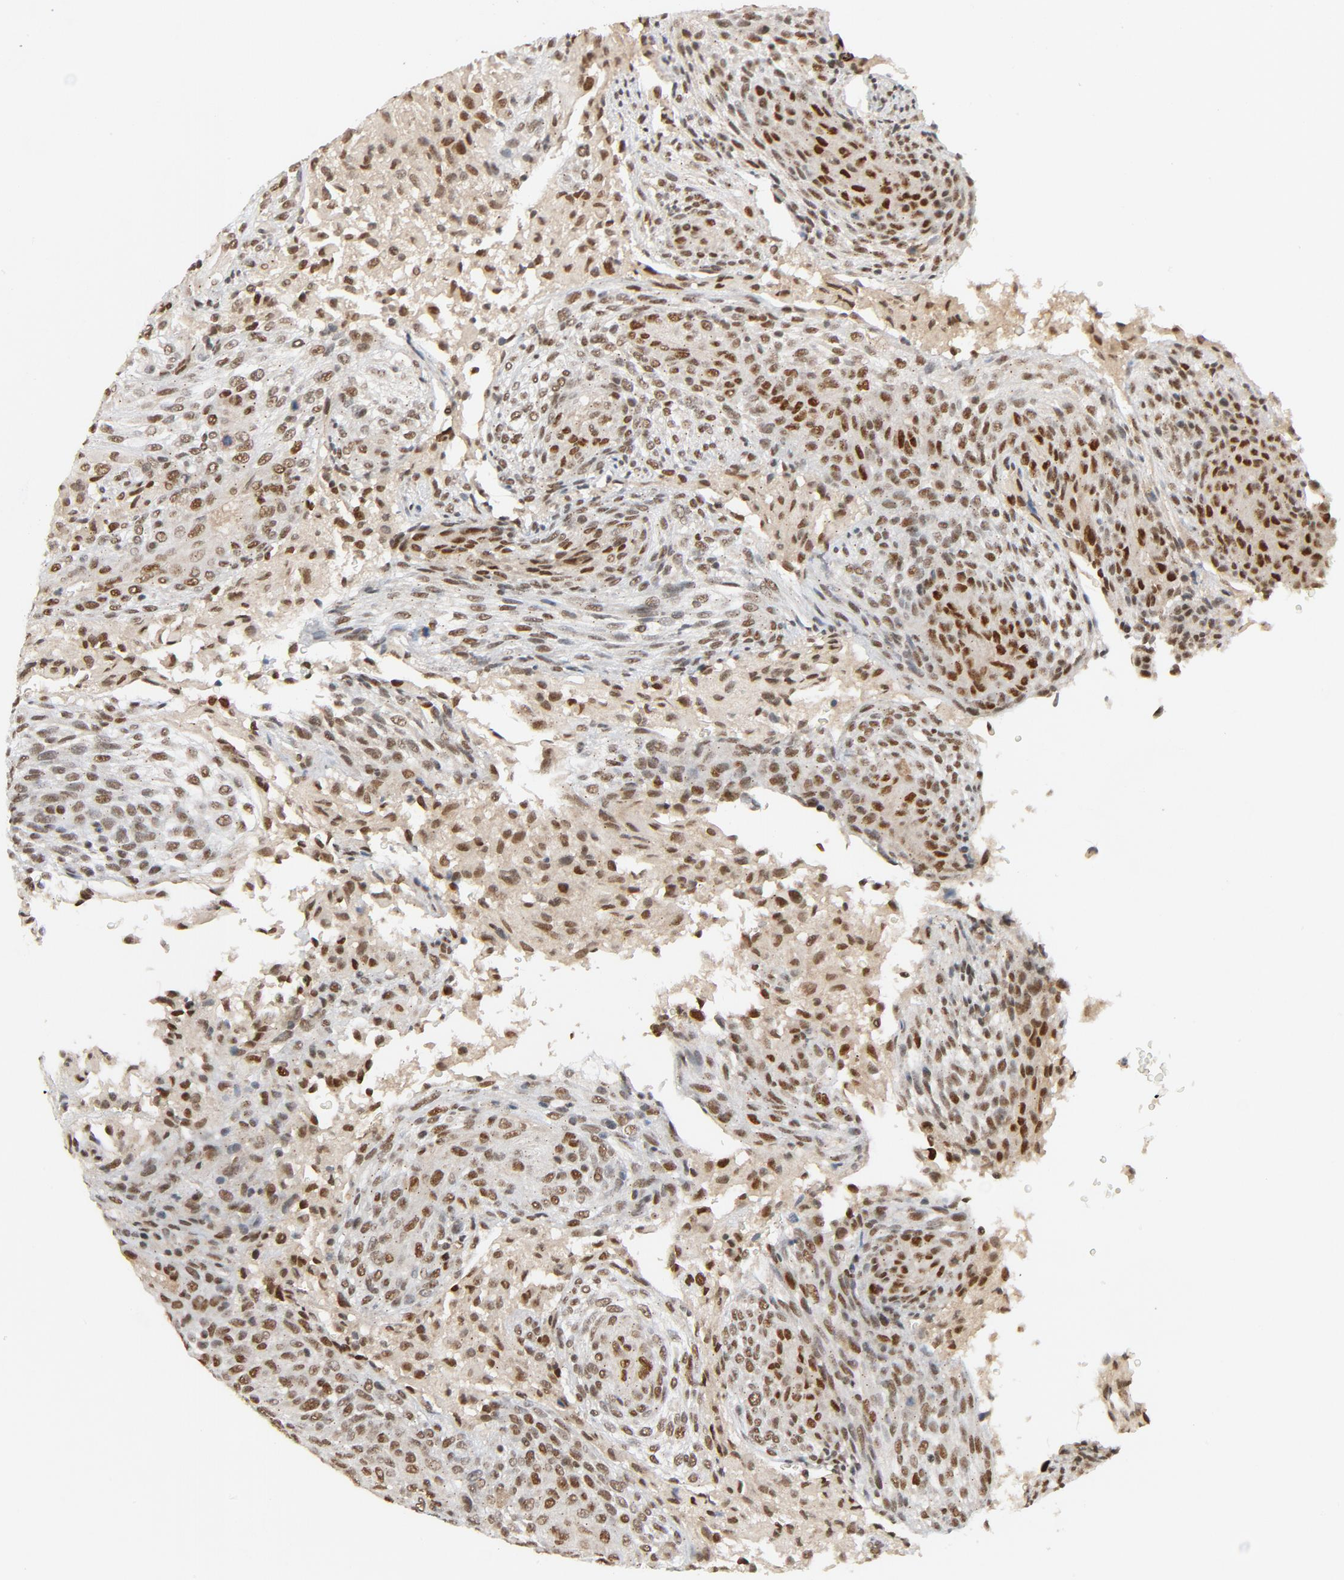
{"staining": {"intensity": "strong", "quantity": ">75%", "location": "nuclear"}, "tissue": "glioma", "cell_type": "Tumor cells", "image_type": "cancer", "snomed": [{"axis": "morphology", "description": "Glioma, malignant, High grade"}, {"axis": "topography", "description": "Cerebral cortex"}], "caption": "Tumor cells exhibit strong nuclear staining in approximately >75% of cells in high-grade glioma (malignant).", "gene": "SMARCD1", "patient": {"sex": "female", "age": 55}}